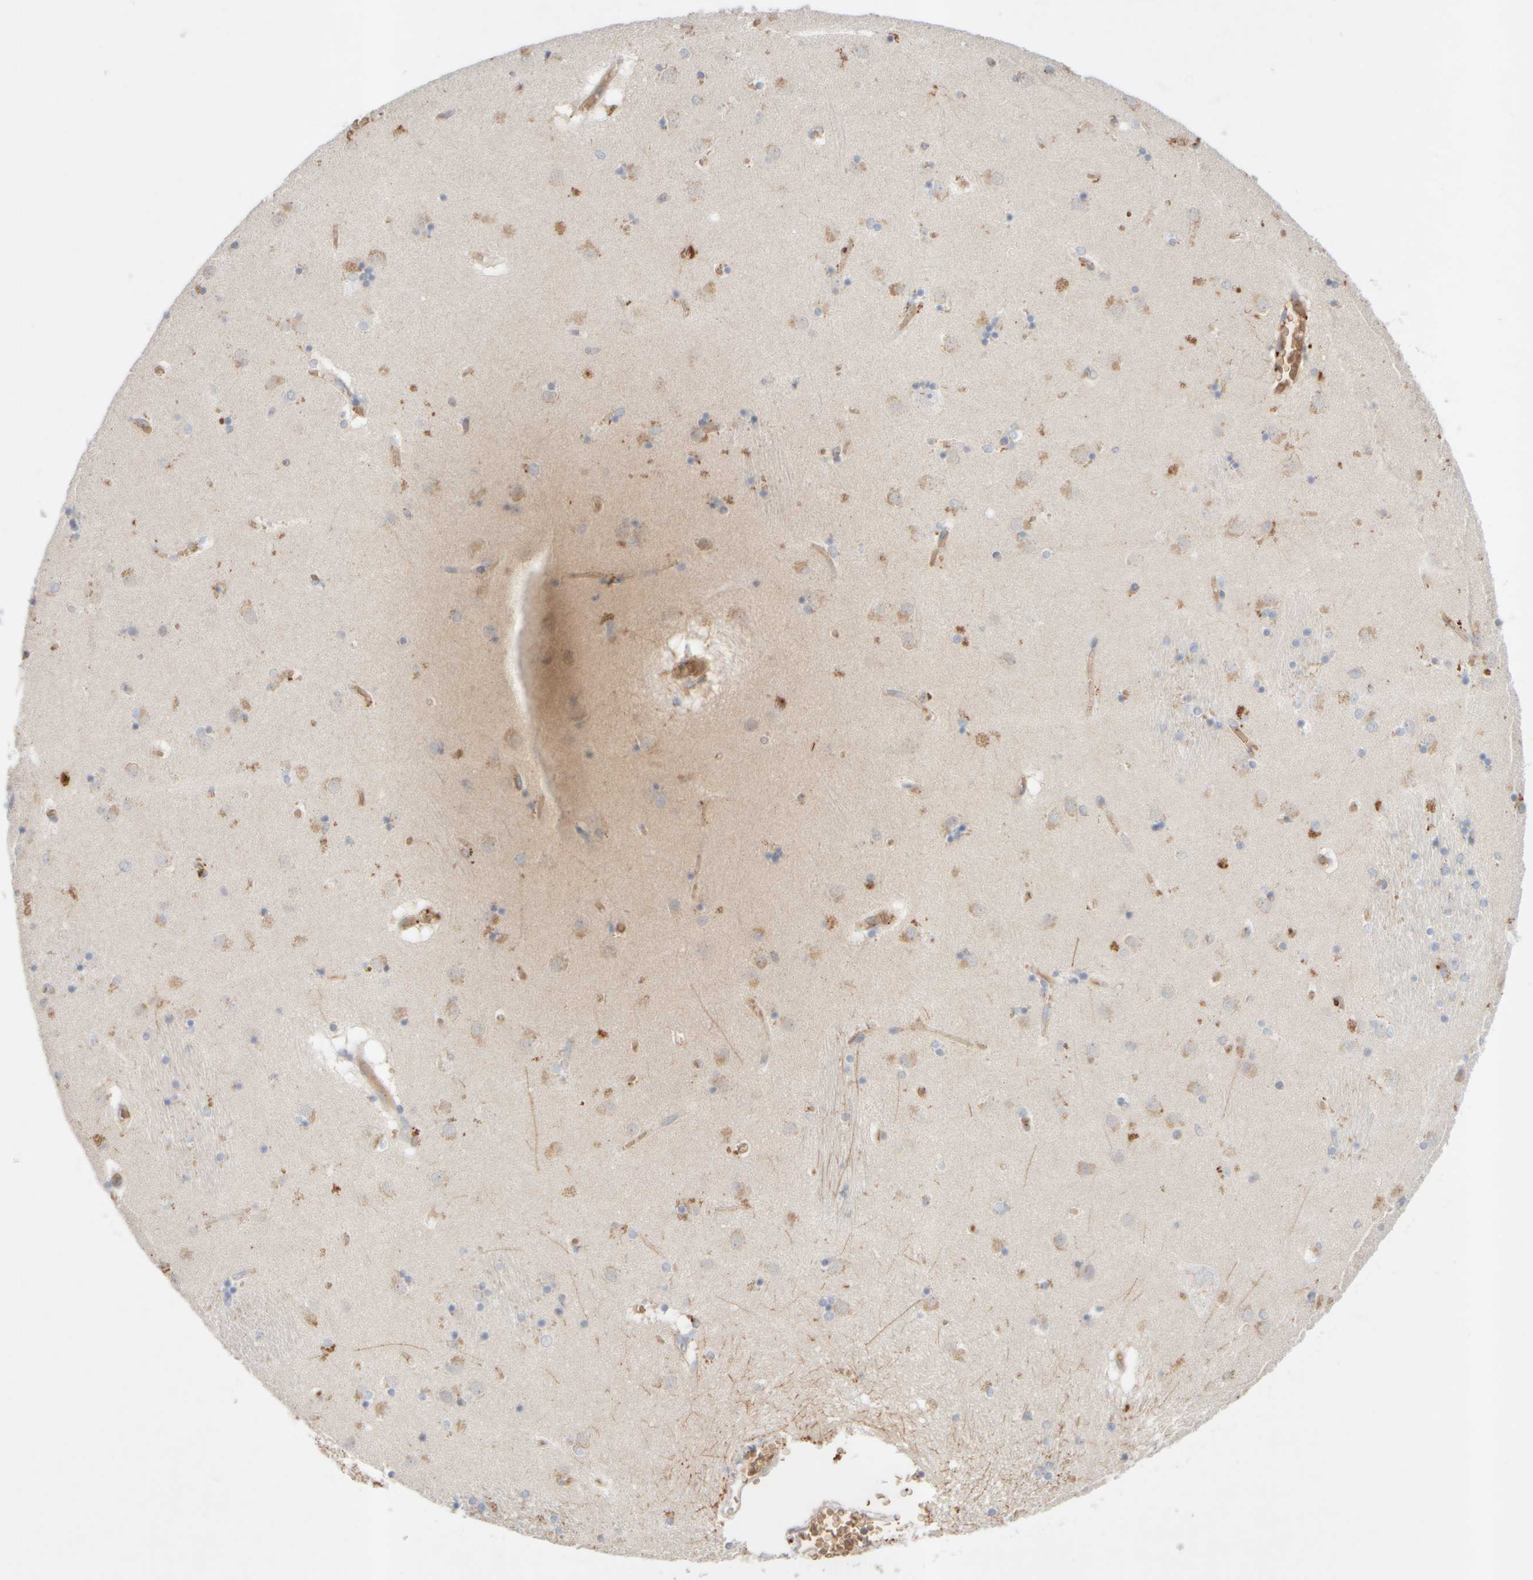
{"staining": {"intensity": "weak", "quantity": "<25%", "location": "cytoplasmic/membranous"}, "tissue": "caudate", "cell_type": "Glial cells", "image_type": "normal", "snomed": [{"axis": "morphology", "description": "Normal tissue, NOS"}, {"axis": "topography", "description": "Lateral ventricle wall"}], "caption": "Glial cells show no significant protein staining in unremarkable caudate.", "gene": "MST1", "patient": {"sex": "male", "age": 70}}